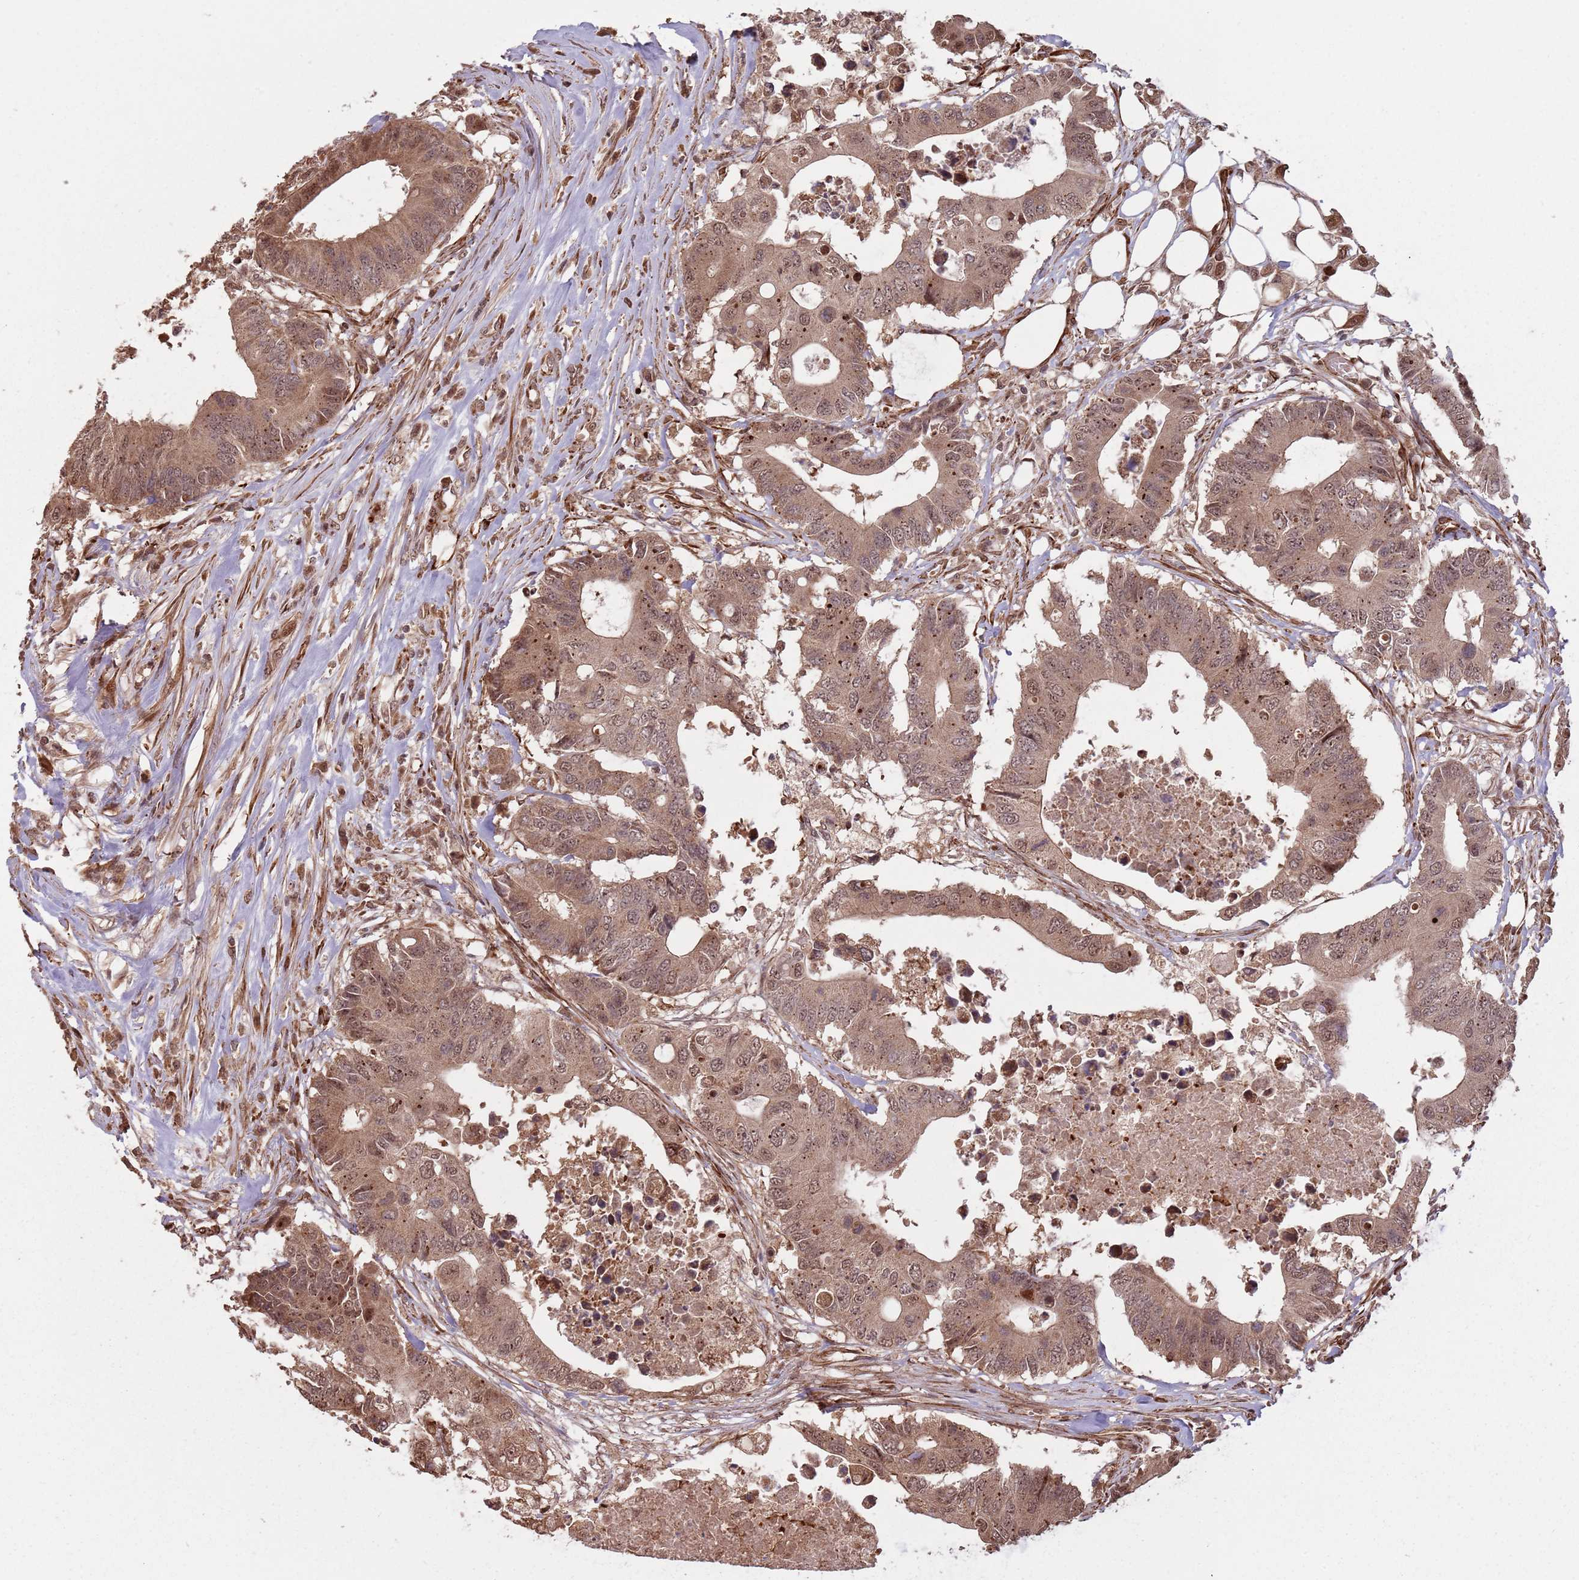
{"staining": {"intensity": "moderate", "quantity": ">75%", "location": "cytoplasmic/membranous,nuclear"}, "tissue": "colorectal cancer", "cell_type": "Tumor cells", "image_type": "cancer", "snomed": [{"axis": "morphology", "description": "Adenocarcinoma, NOS"}, {"axis": "topography", "description": "Colon"}], "caption": "A high-resolution histopathology image shows immunohistochemistry staining of colorectal cancer, which exhibits moderate cytoplasmic/membranous and nuclear staining in approximately >75% of tumor cells. The staining was performed using DAB, with brown indicating positive protein expression. Nuclei are stained blue with hematoxylin.", "gene": "ADAMTS3", "patient": {"sex": "male", "age": 71}}